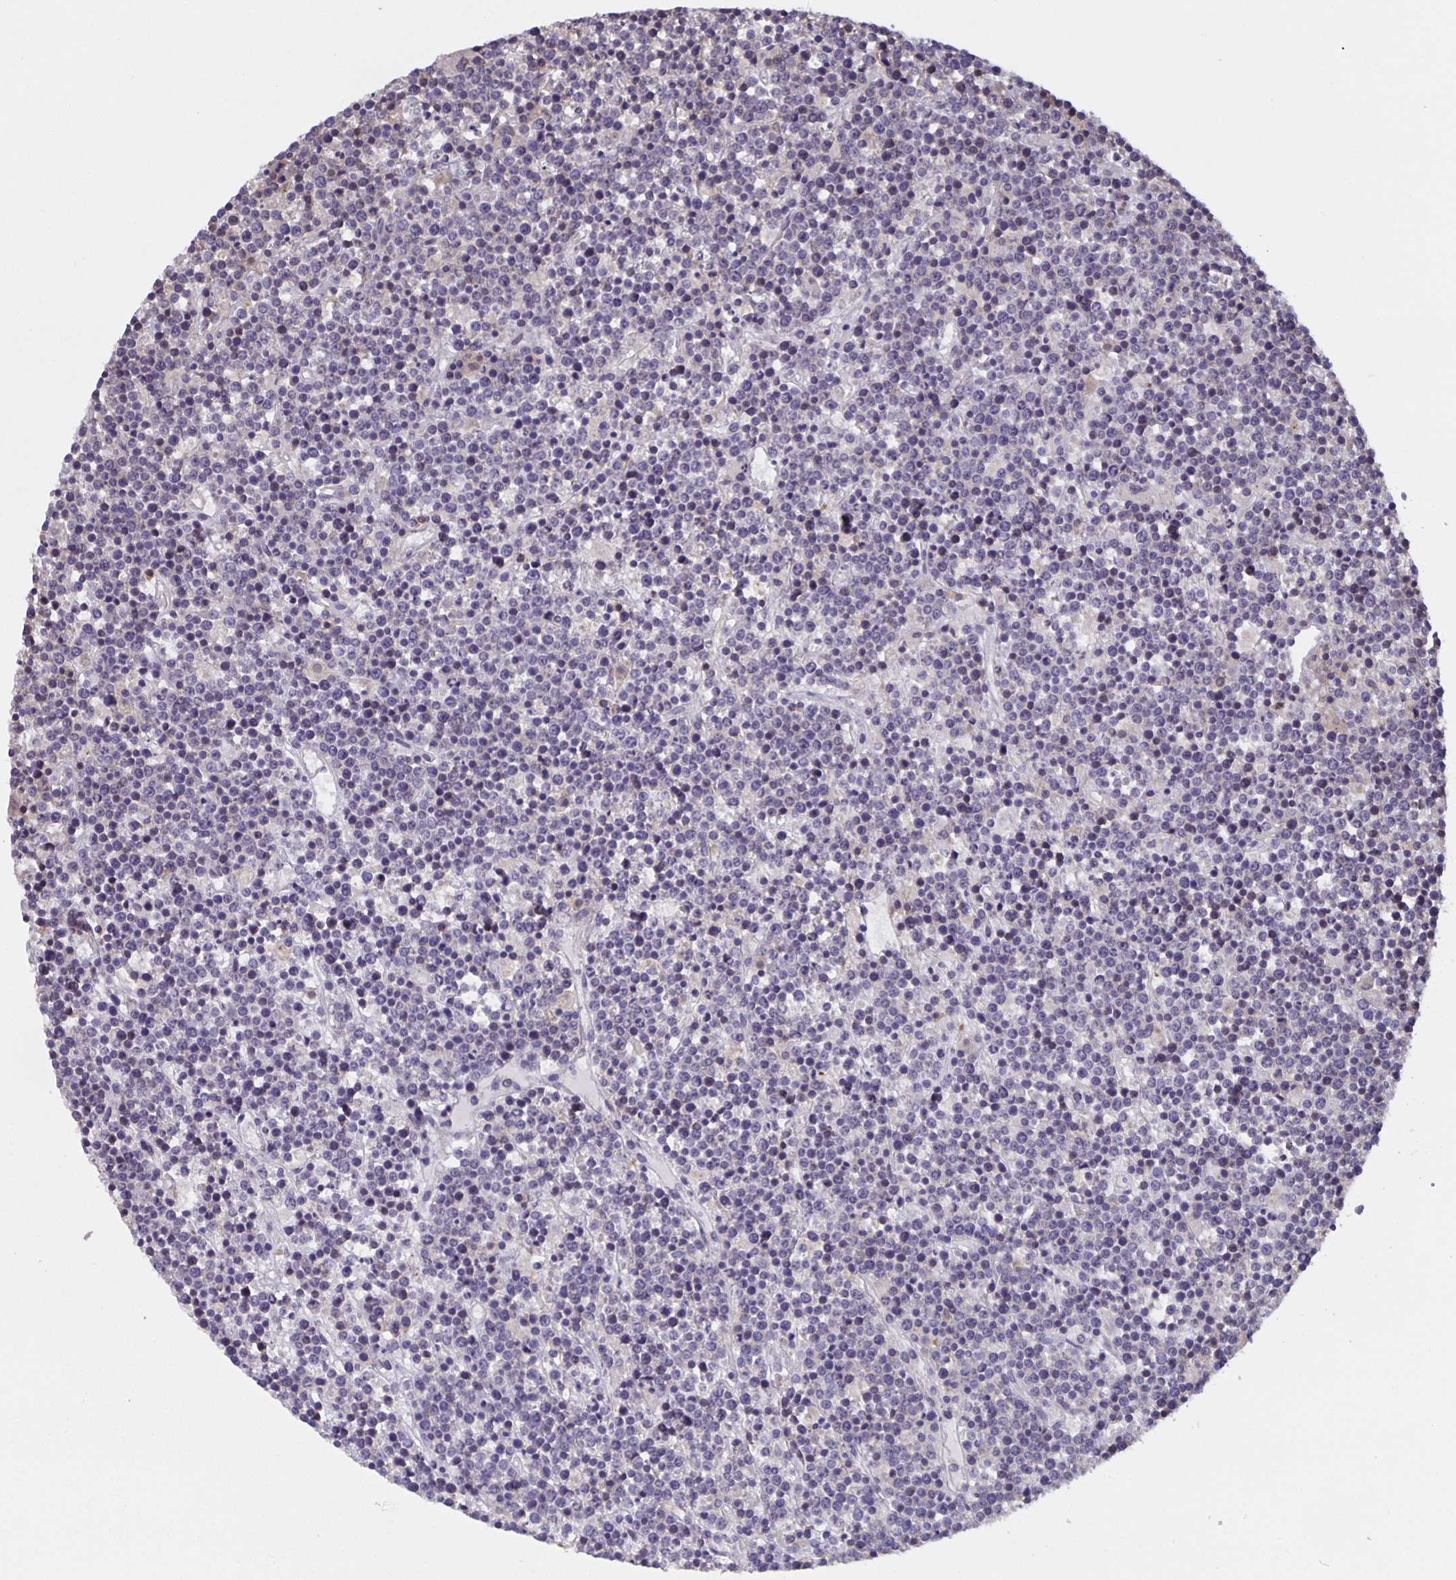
{"staining": {"intensity": "negative", "quantity": "none", "location": "none"}, "tissue": "lymphoma", "cell_type": "Tumor cells", "image_type": "cancer", "snomed": [{"axis": "morphology", "description": "Malignant lymphoma, non-Hodgkin's type, High grade"}, {"axis": "topography", "description": "Ovary"}], "caption": "The immunohistochemistry (IHC) micrograph has no significant staining in tumor cells of lymphoma tissue.", "gene": "MARCHF6", "patient": {"sex": "female", "age": 56}}